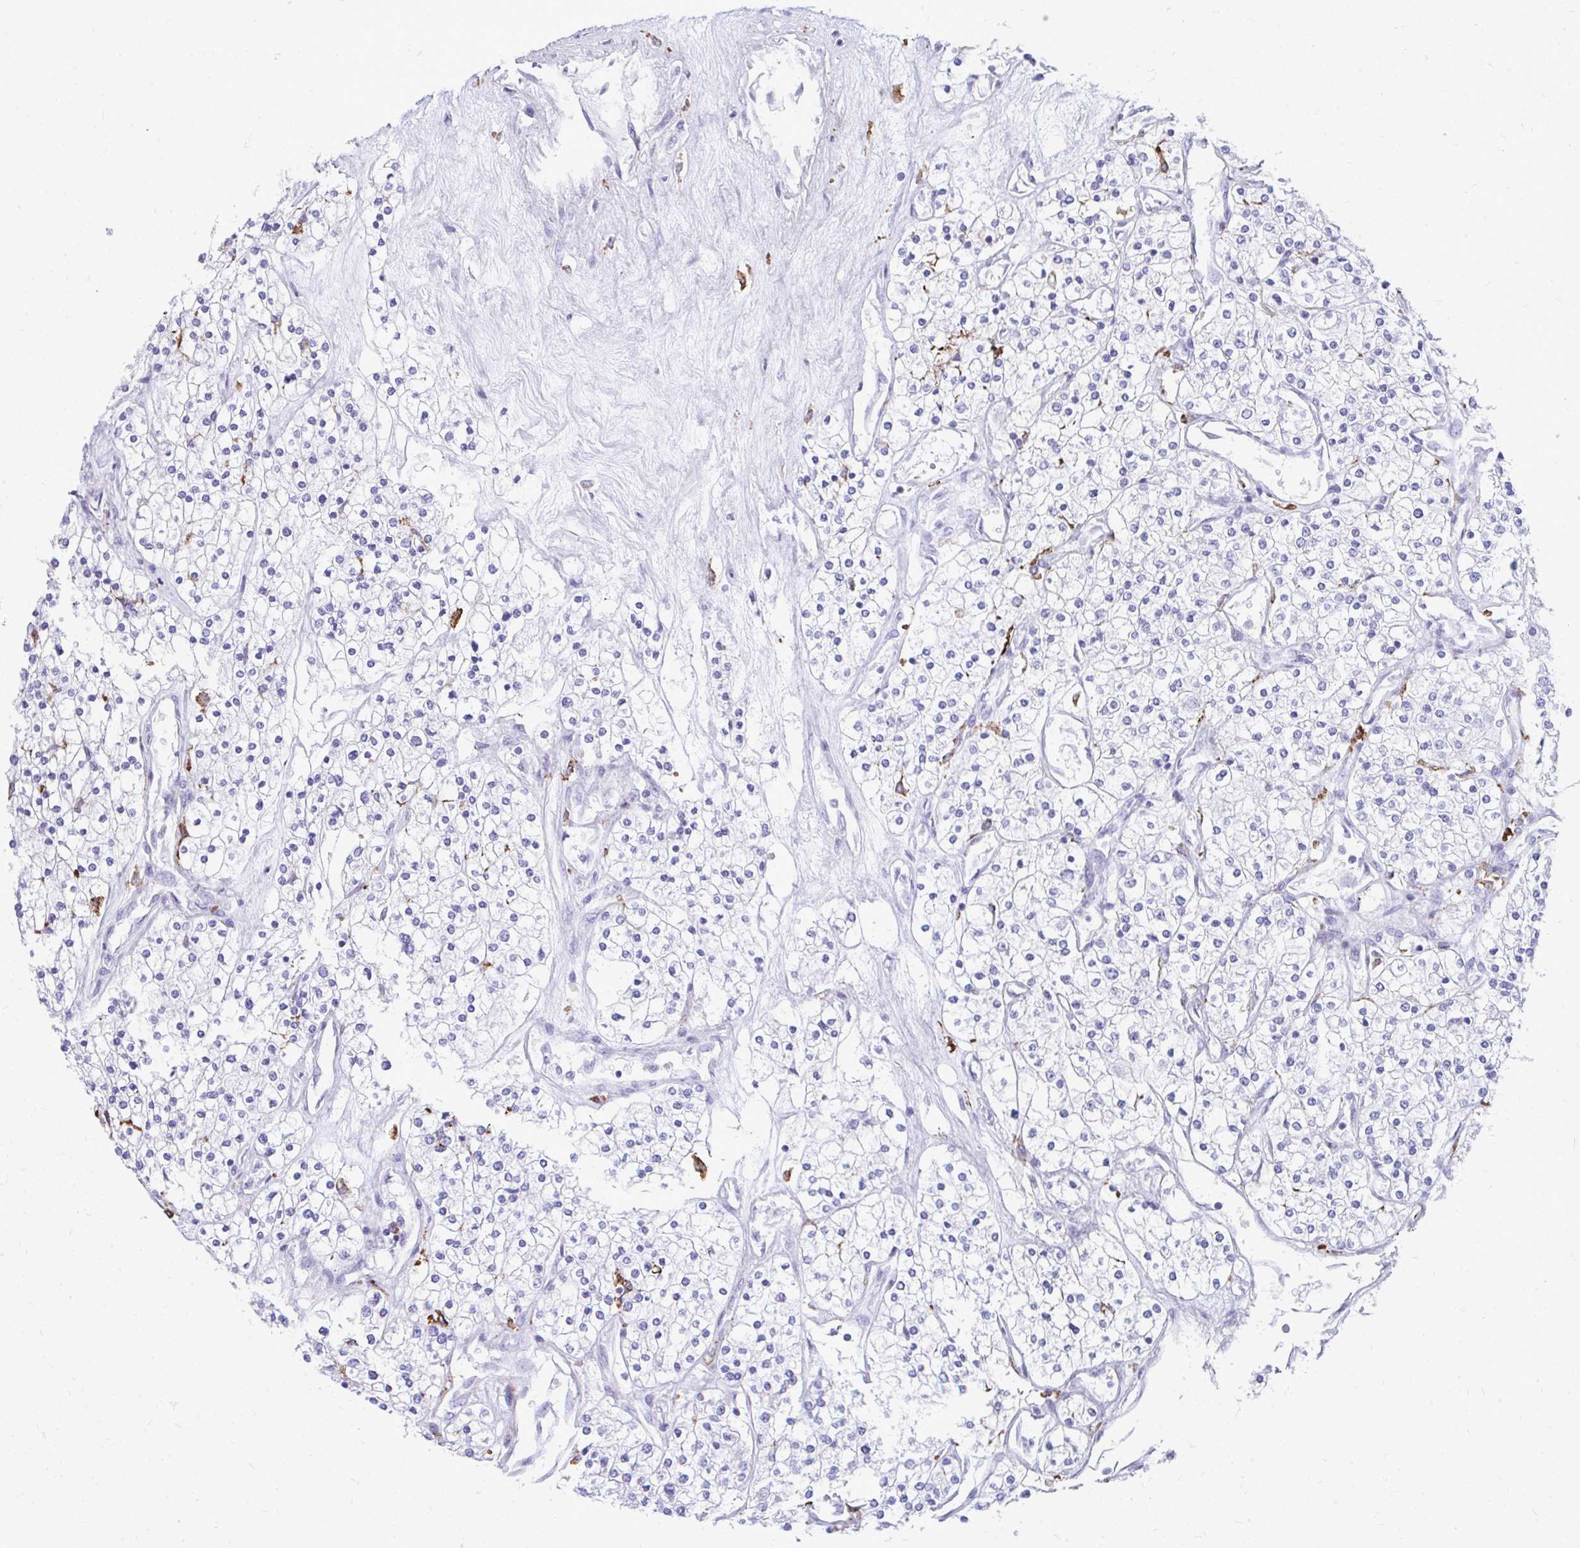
{"staining": {"intensity": "negative", "quantity": "none", "location": "none"}, "tissue": "renal cancer", "cell_type": "Tumor cells", "image_type": "cancer", "snomed": [{"axis": "morphology", "description": "Adenocarcinoma, NOS"}, {"axis": "topography", "description": "Kidney"}], "caption": "IHC image of neoplastic tissue: human renal cancer stained with DAB exhibits no significant protein expression in tumor cells.", "gene": "CD163", "patient": {"sex": "male", "age": 80}}